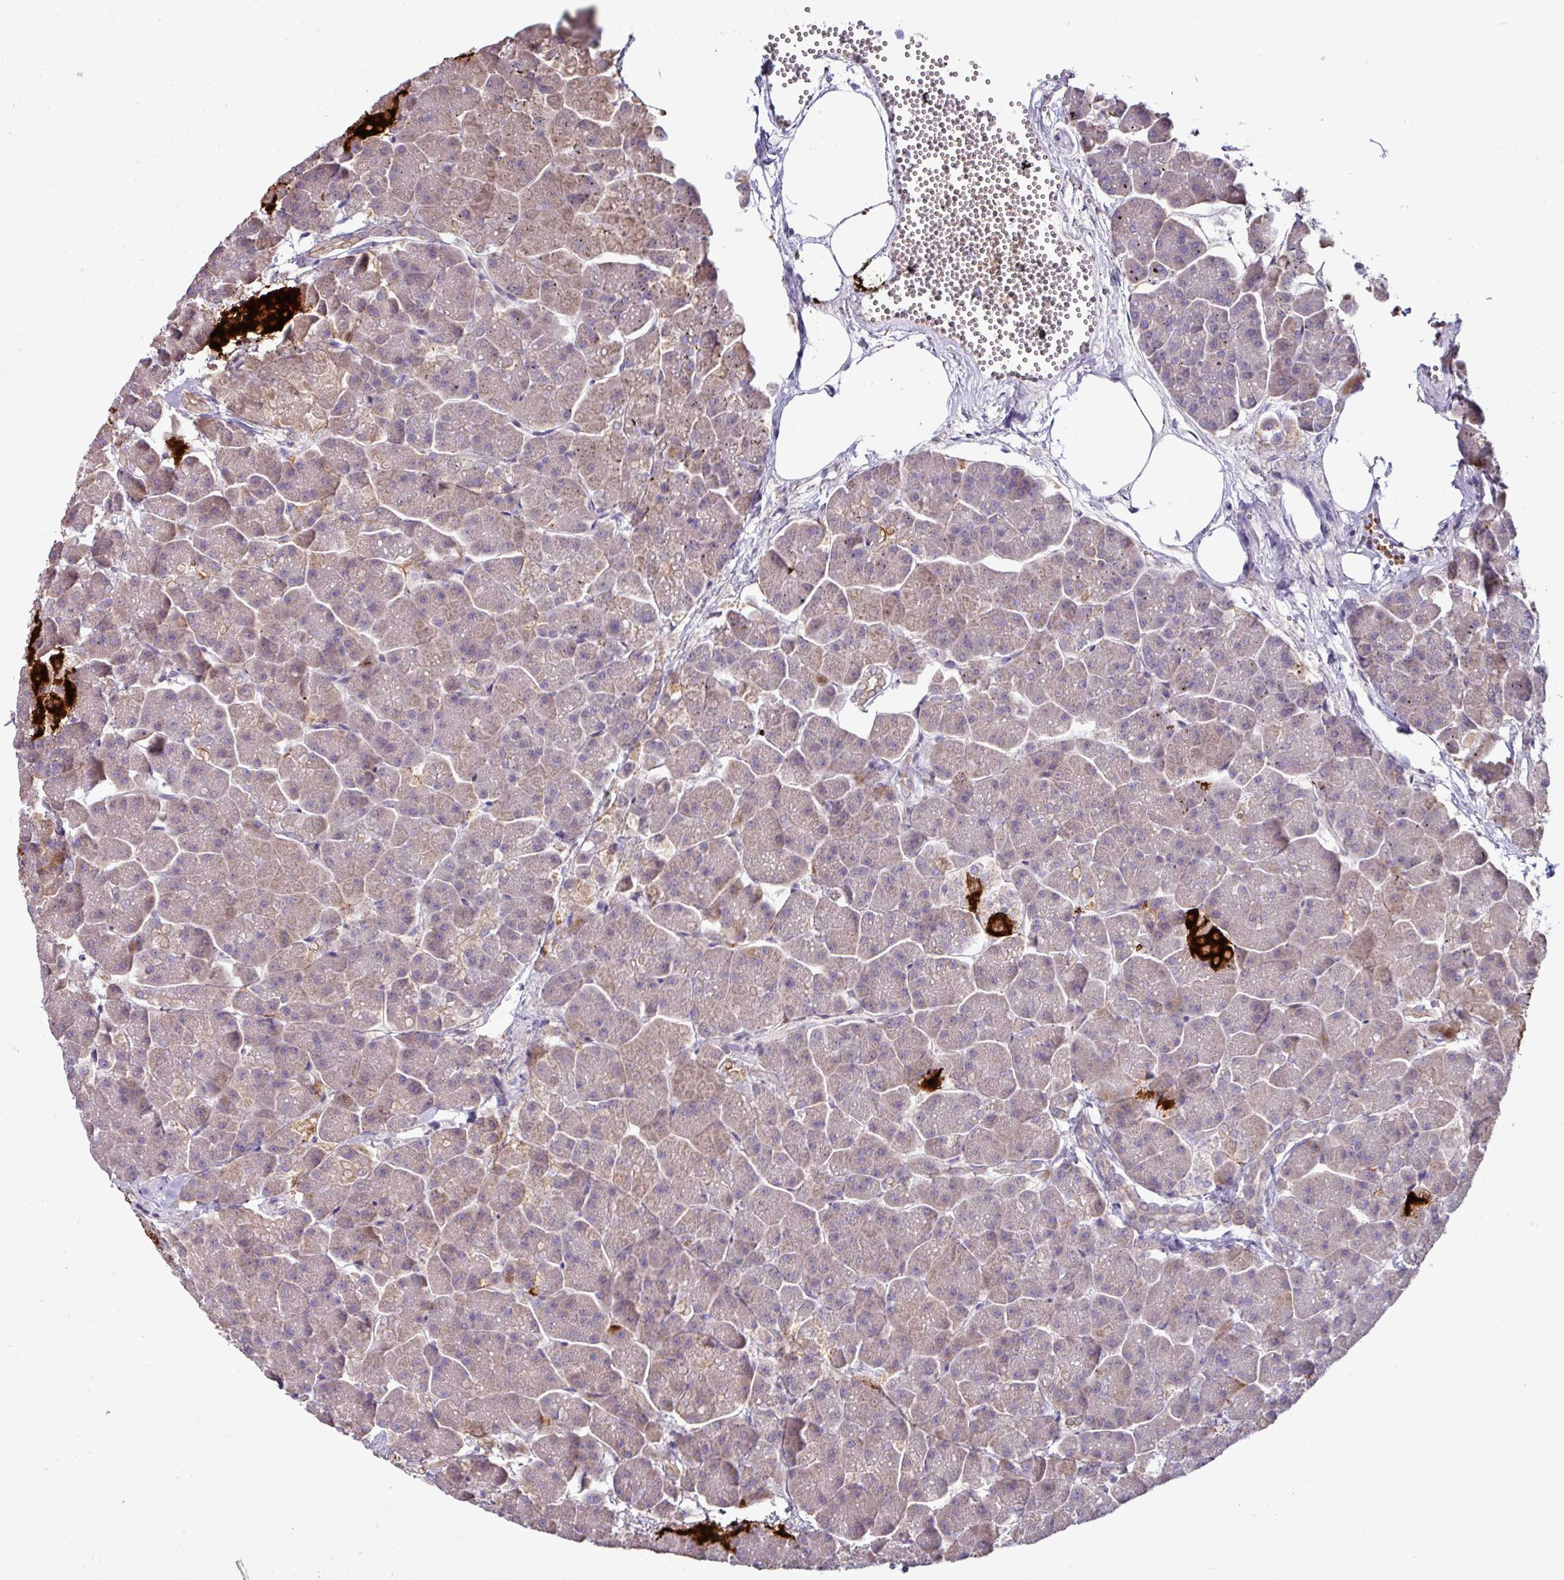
{"staining": {"intensity": "weak", "quantity": "<25%", "location": "cytoplasmic/membranous"}, "tissue": "pancreas", "cell_type": "Exocrine glandular cells", "image_type": "normal", "snomed": [{"axis": "morphology", "description": "Normal tissue, NOS"}, {"axis": "topography", "description": "Pancreas"}, {"axis": "topography", "description": "Peripheral nerve tissue"}], "caption": "Unremarkable pancreas was stained to show a protein in brown. There is no significant staining in exocrine glandular cells. Brightfield microscopy of IHC stained with DAB (brown) and hematoxylin (blue), captured at high magnification.", "gene": "SLAMF6", "patient": {"sex": "male", "age": 54}}